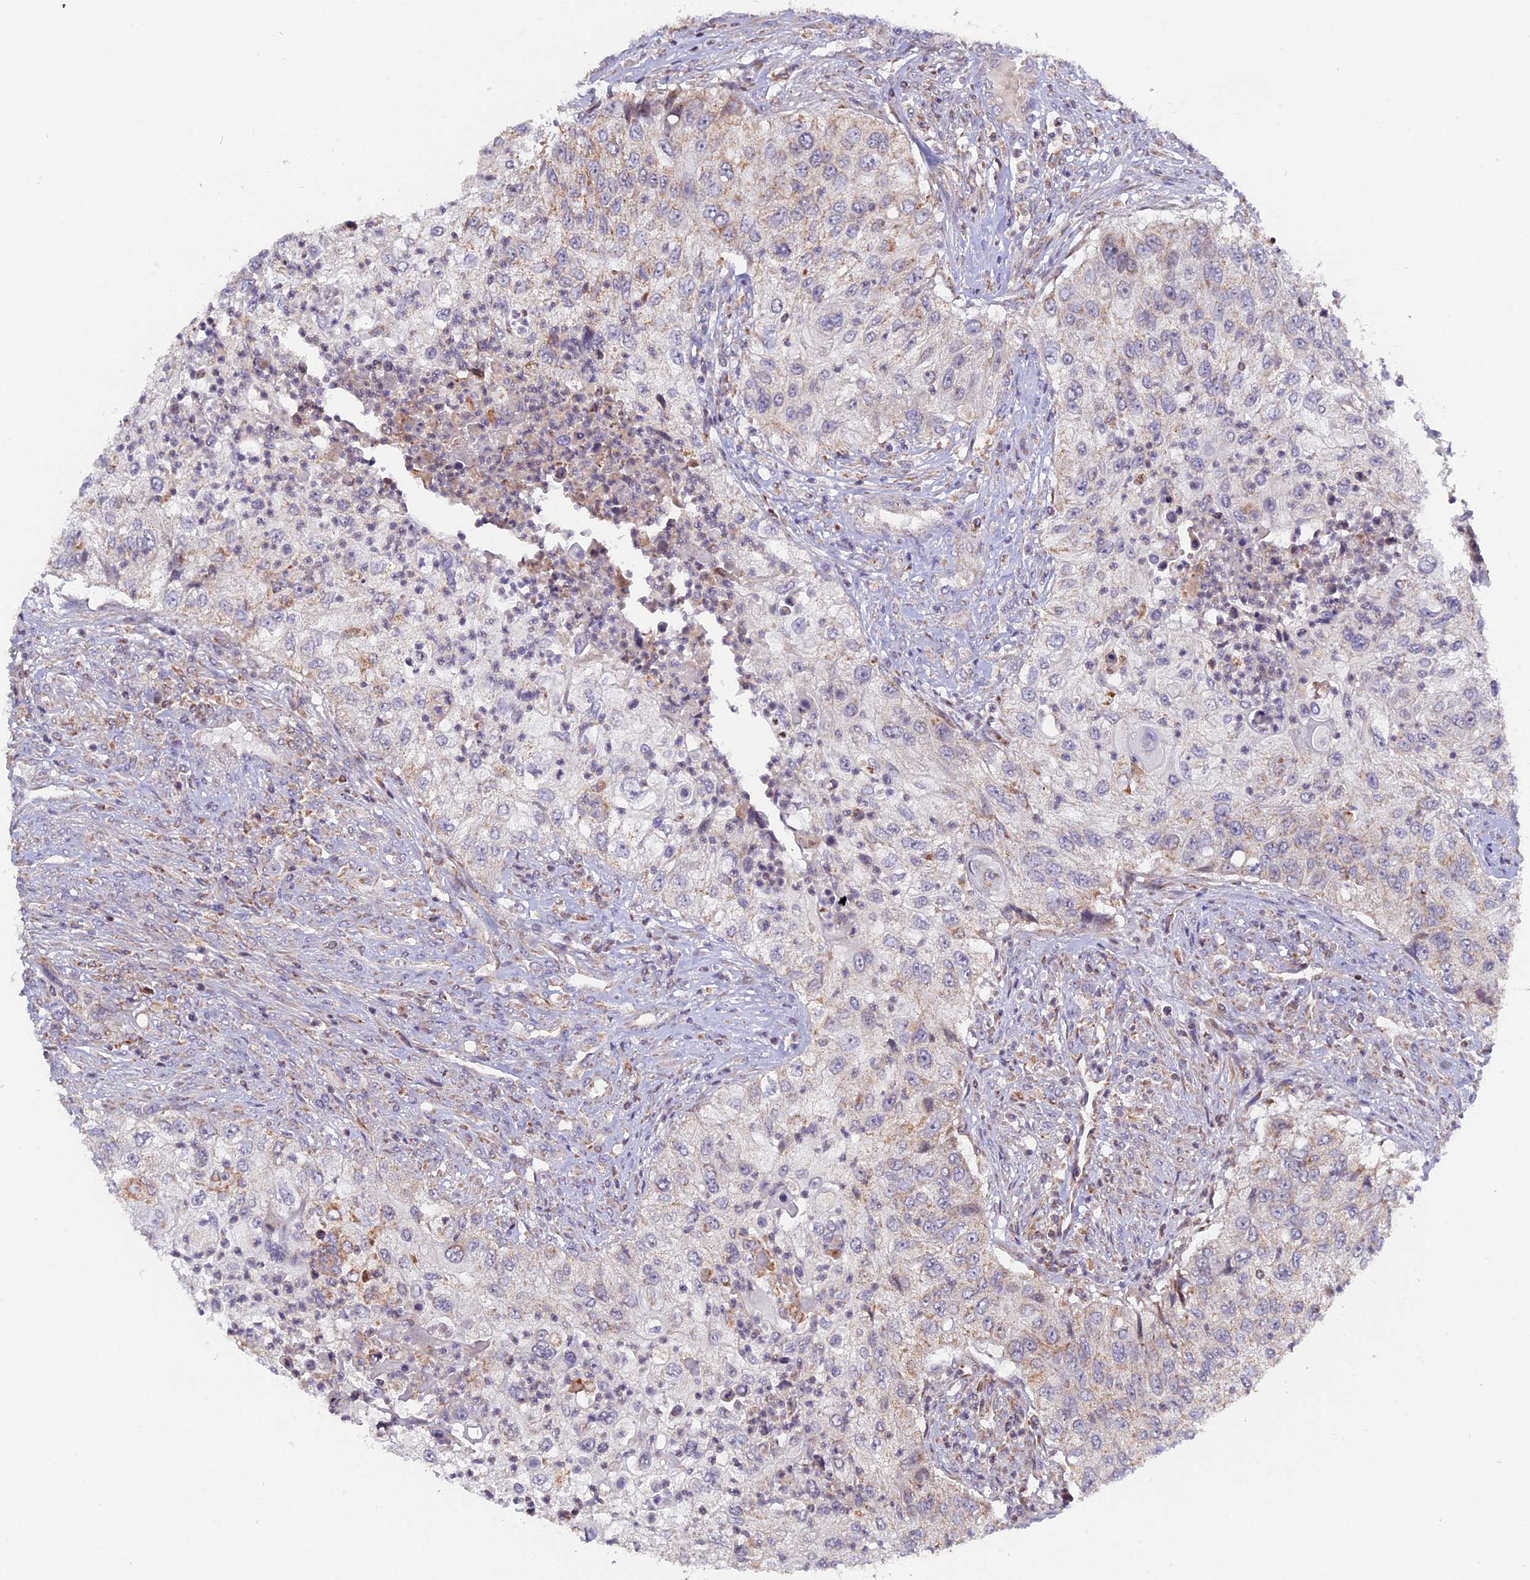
{"staining": {"intensity": "weak", "quantity": "<25%", "location": "cytoplasmic/membranous"}, "tissue": "urothelial cancer", "cell_type": "Tumor cells", "image_type": "cancer", "snomed": [{"axis": "morphology", "description": "Urothelial carcinoma, High grade"}, {"axis": "topography", "description": "Urinary bladder"}], "caption": "This is an IHC micrograph of urothelial cancer. There is no positivity in tumor cells.", "gene": "MPV17L", "patient": {"sex": "female", "age": 60}}